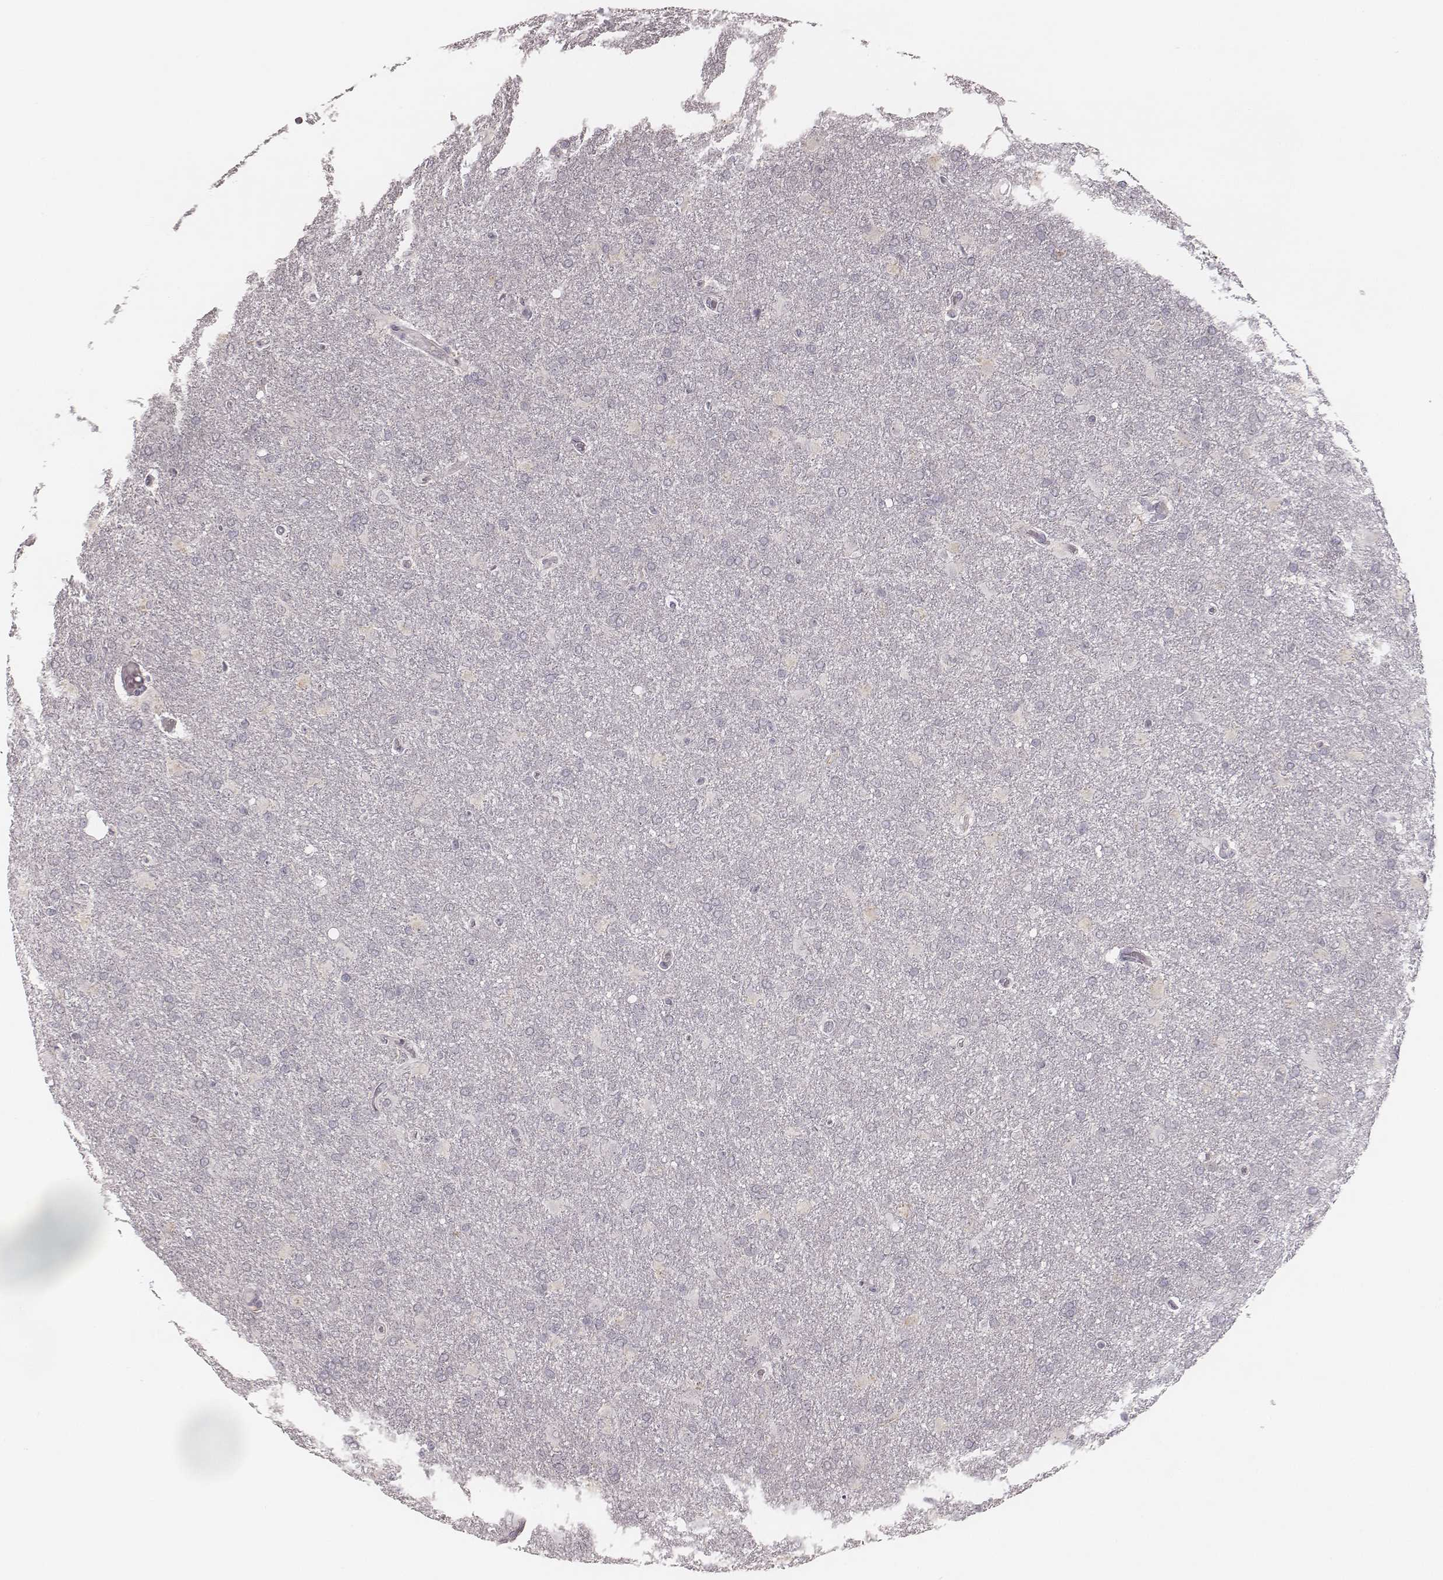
{"staining": {"intensity": "negative", "quantity": "none", "location": "none"}, "tissue": "glioma", "cell_type": "Tumor cells", "image_type": "cancer", "snomed": [{"axis": "morphology", "description": "Glioma, malignant, High grade"}, {"axis": "topography", "description": "Brain"}], "caption": "High magnification brightfield microscopy of malignant glioma (high-grade) stained with DAB (brown) and counterstained with hematoxylin (blue): tumor cells show no significant staining.", "gene": "ACACB", "patient": {"sex": "male", "age": 68}}